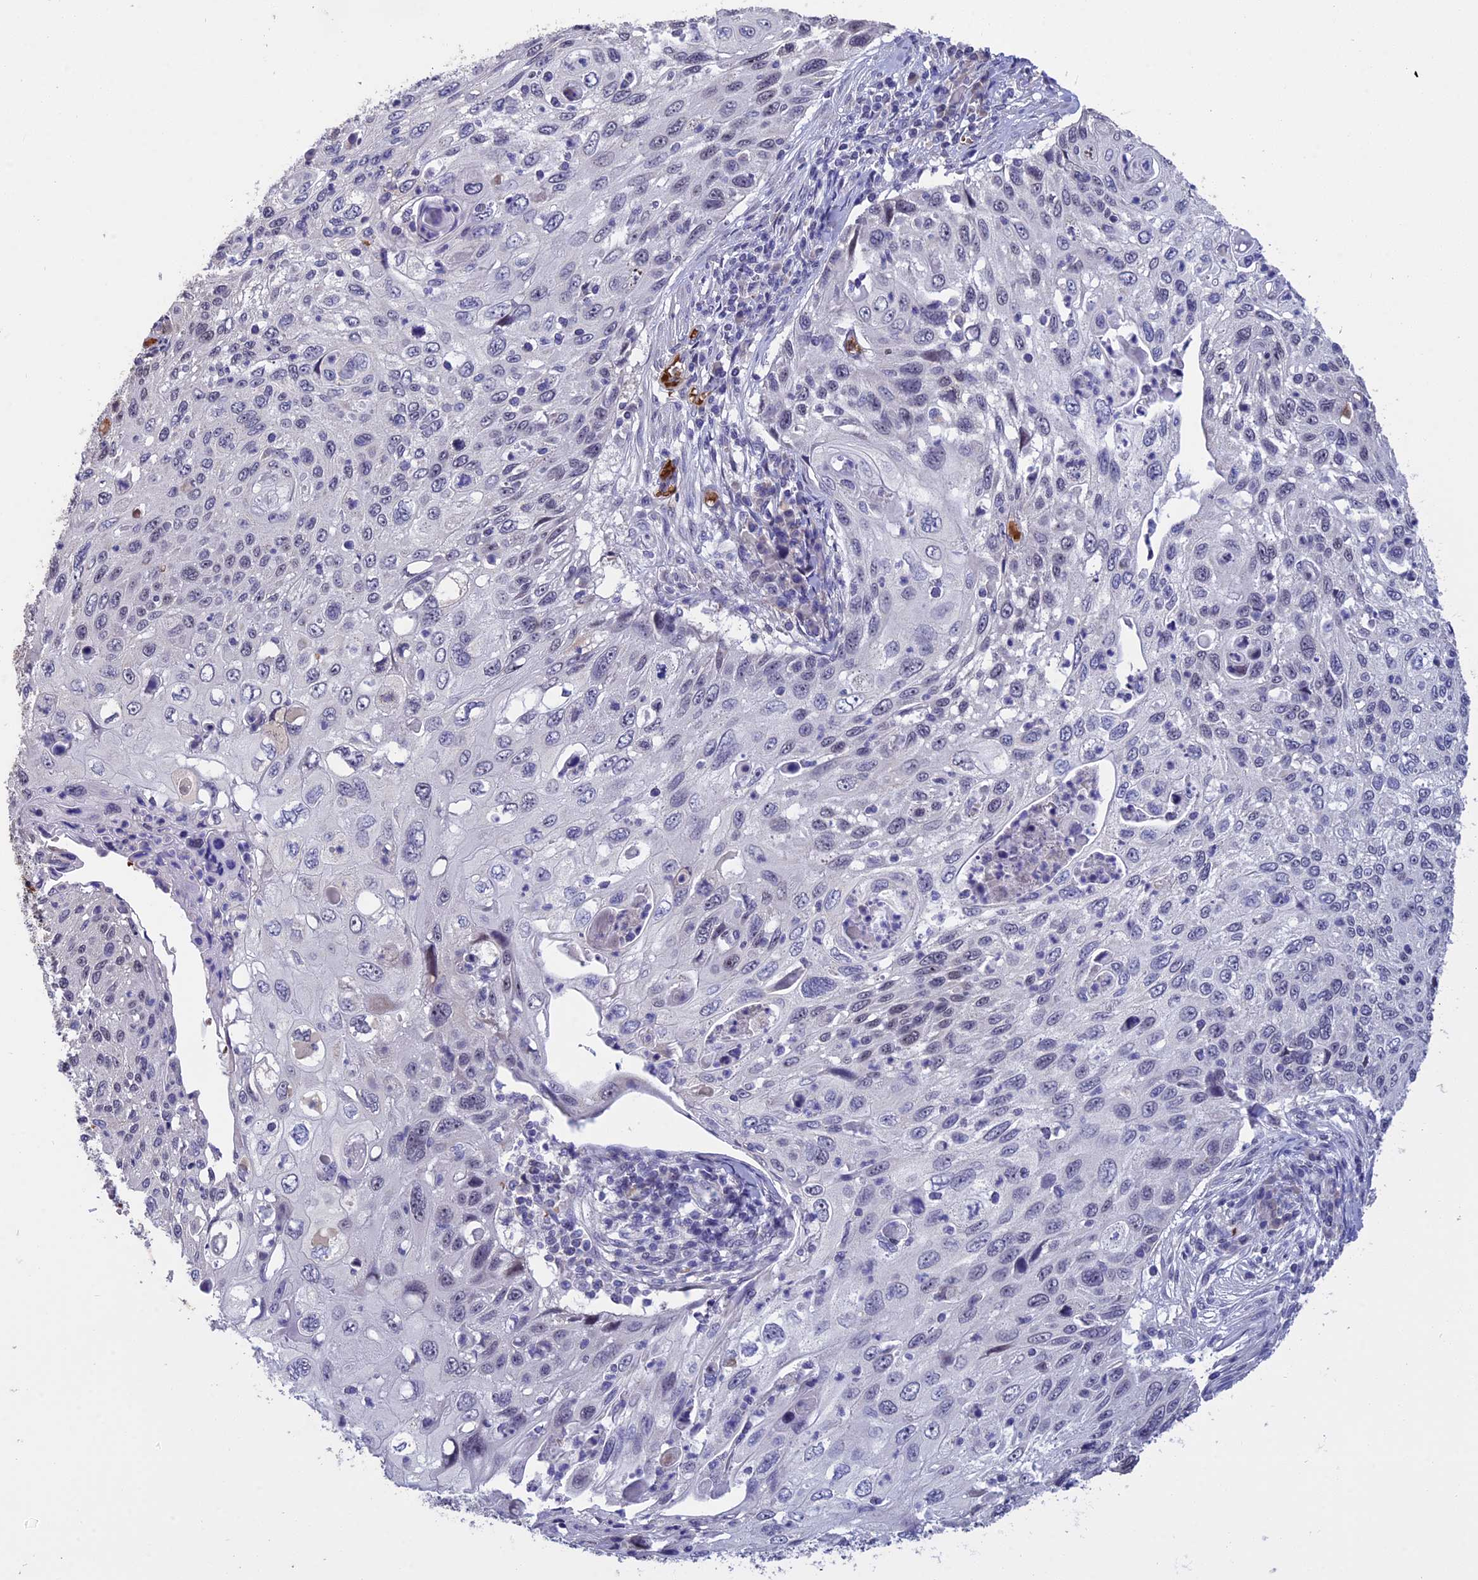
{"staining": {"intensity": "negative", "quantity": "none", "location": "none"}, "tissue": "cervical cancer", "cell_type": "Tumor cells", "image_type": "cancer", "snomed": [{"axis": "morphology", "description": "Squamous cell carcinoma, NOS"}, {"axis": "topography", "description": "Cervix"}], "caption": "The histopathology image demonstrates no significant expression in tumor cells of cervical cancer (squamous cell carcinoma).", "gene": "KNOP1", "patient": {"sex": "female", "age": 70}}